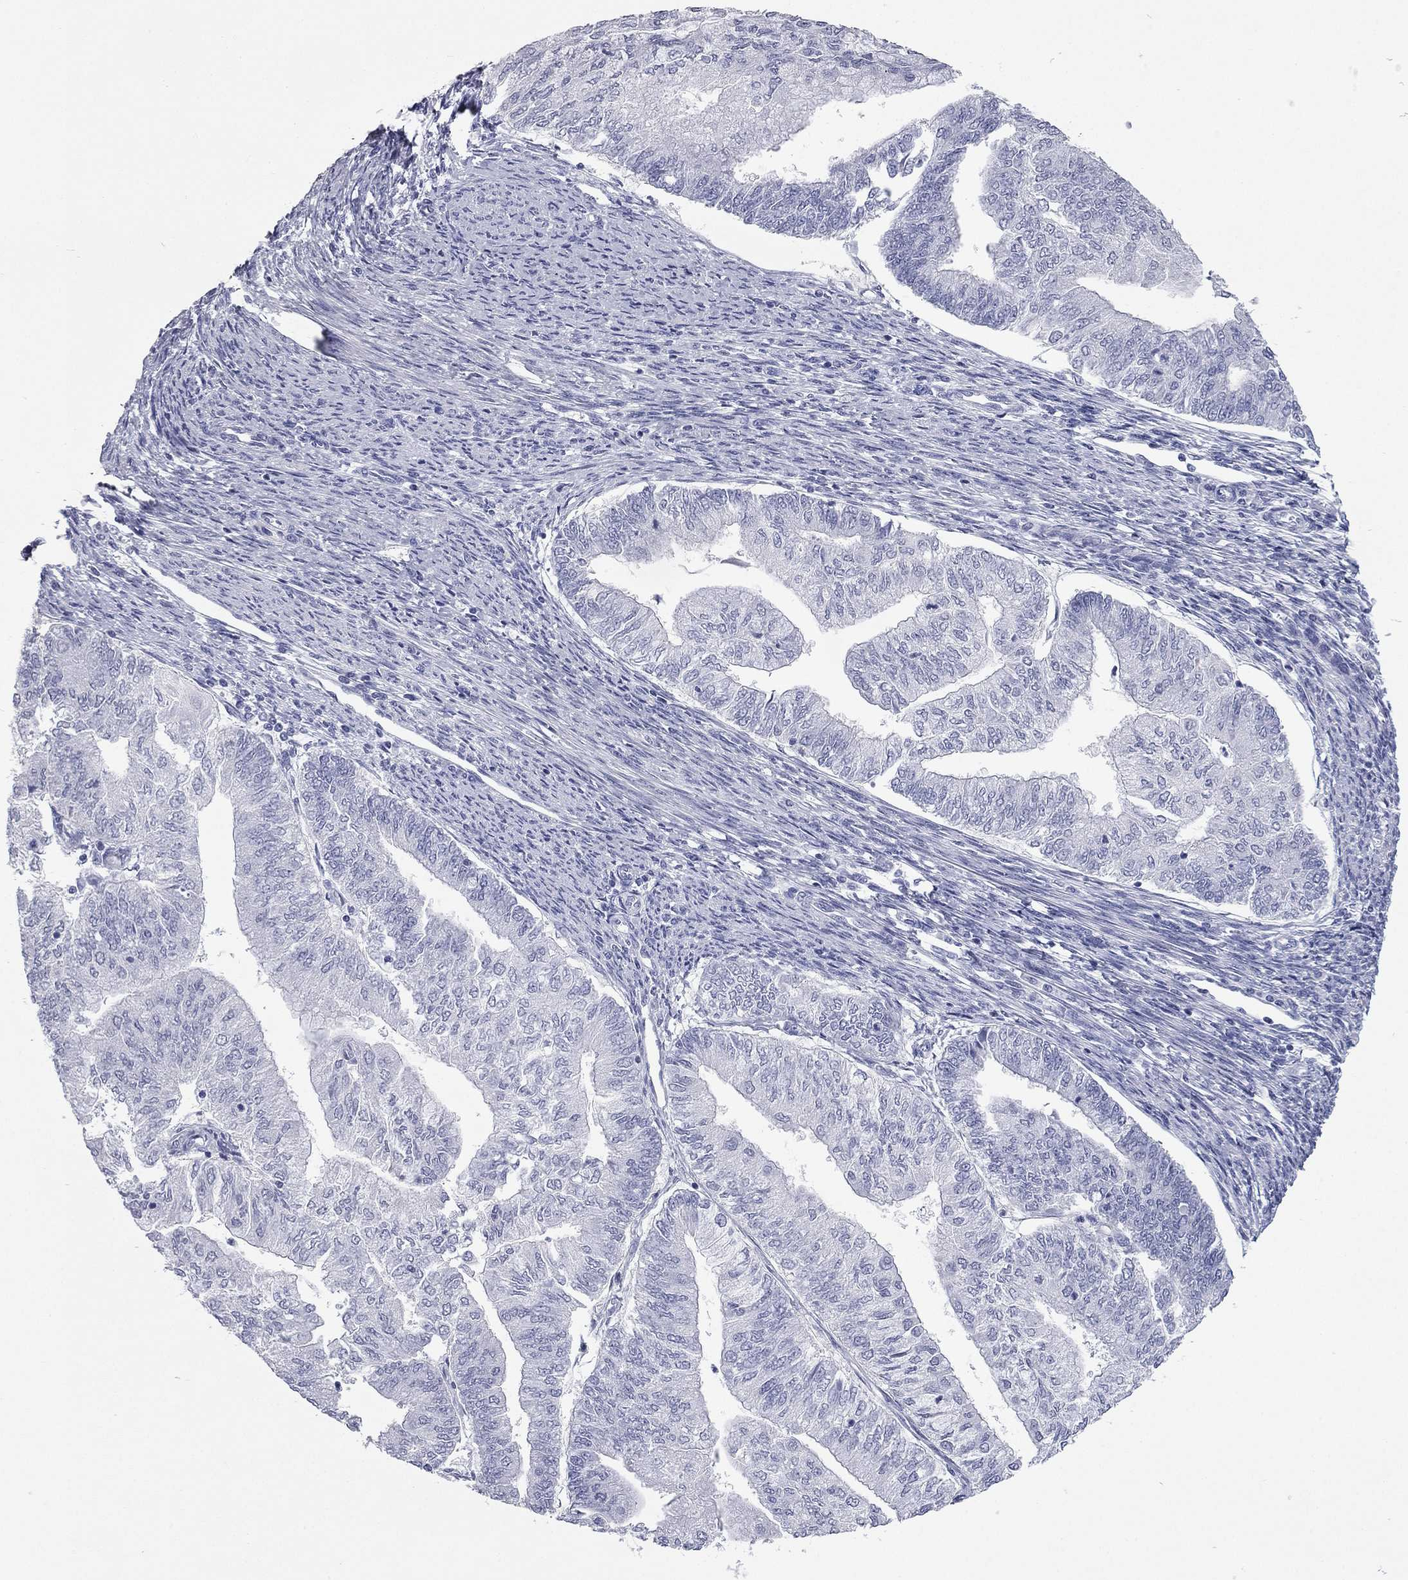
{"staining": {"intensity": "negative", "quantity": "none", "location": "none"}, "tissue": "endometrial cancer", "cell_type": "Tumor cells", "image_type": "cancer", "snomed": [{"axis": "morphology", "description": "Adenocarcinoma, NOS"}, {"axis": "topography", "description": "Endometrium"}], "caption": "The histopathology image shows no significant positivity in tumor cells of endometrial adenocarcinoma.", "gene": "AK8", "patient": {"sex": "female", "age": 59}}